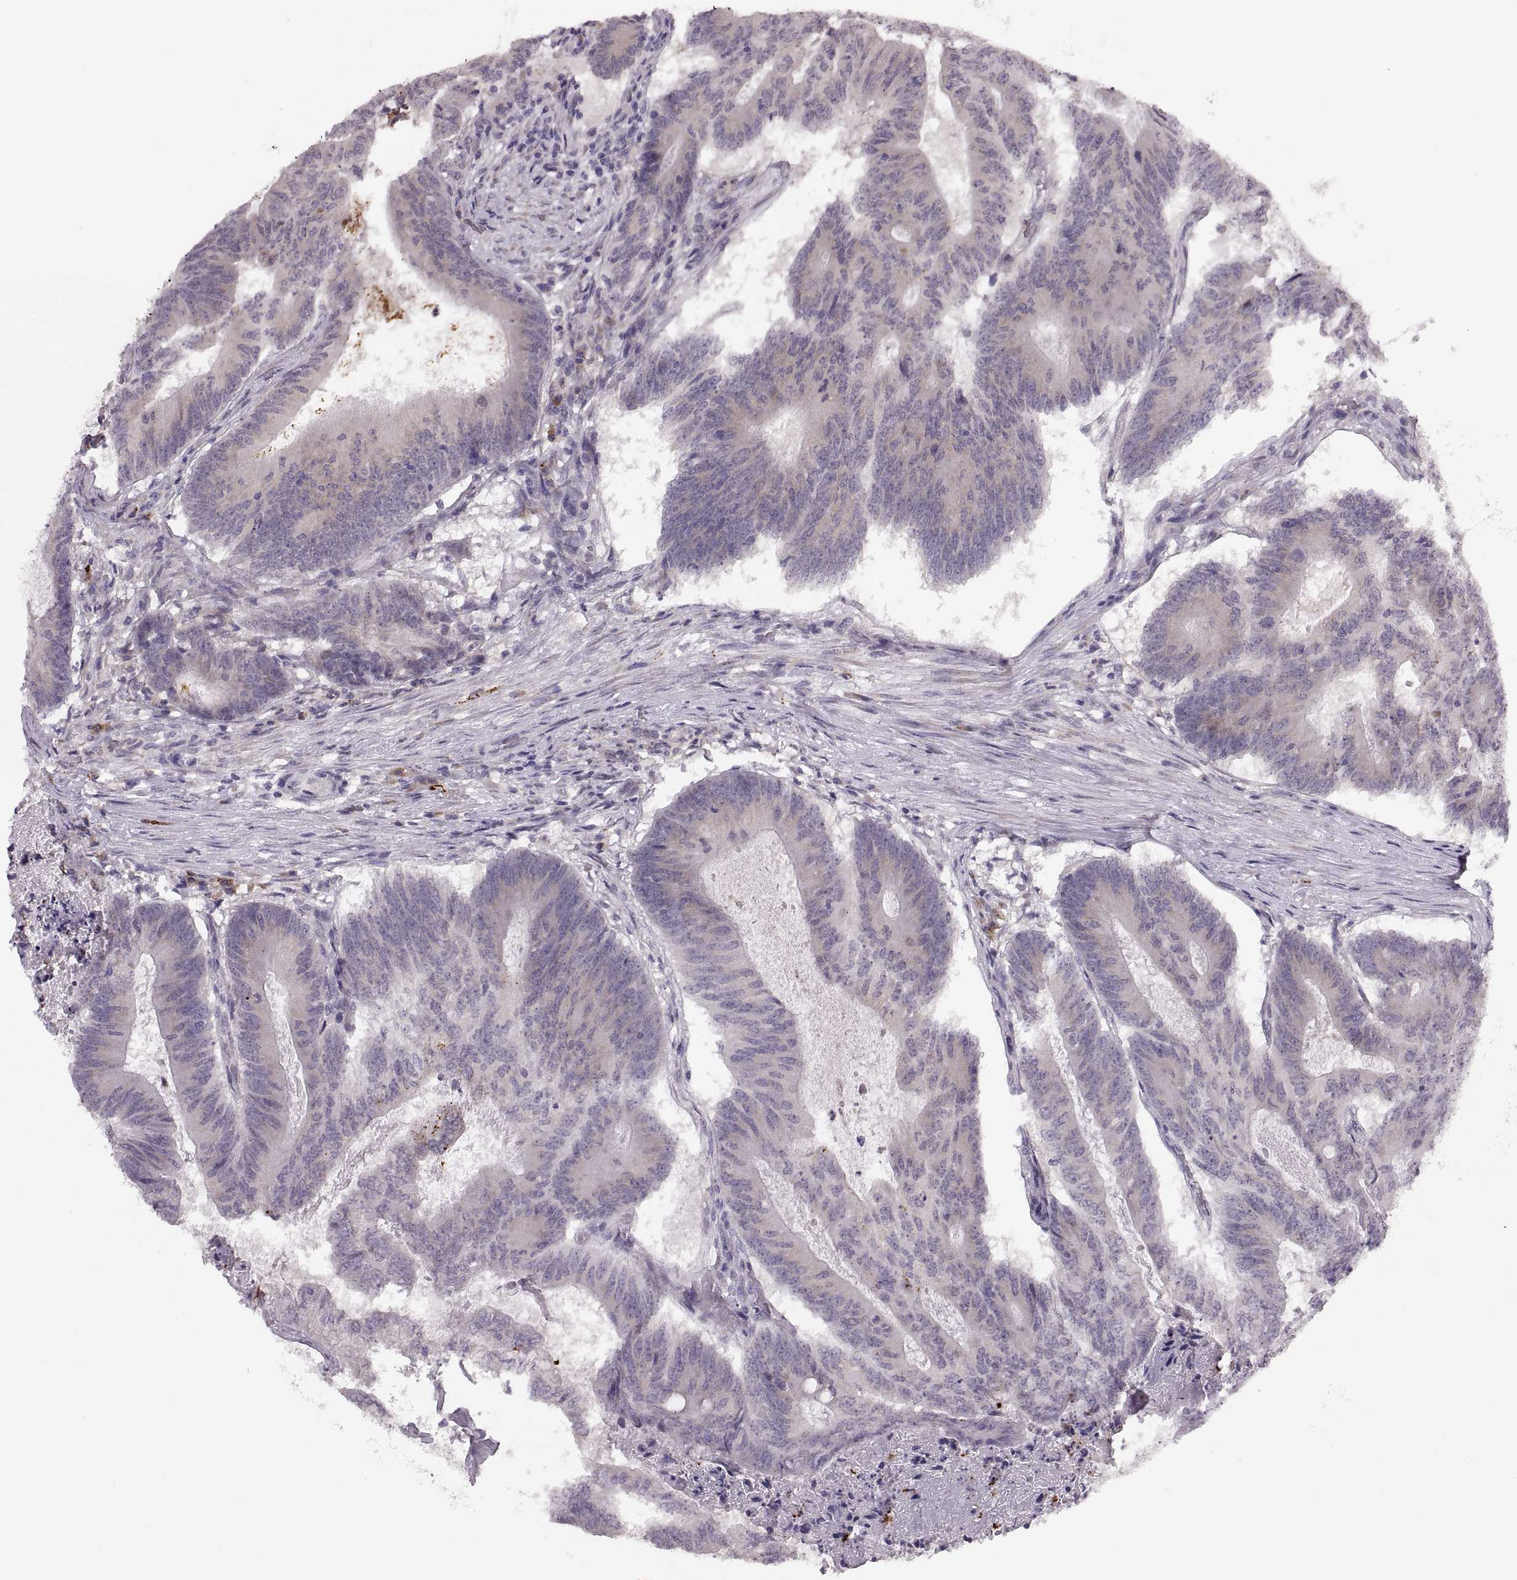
{"staining": {"intensity": "negative", "quantity": "none", "location": "none"}, "tissue": "colorectal cancer", "cell_type": "Tumor cells", "image_type": "cancer", "snomed": [{"axis": "morphology", "description": "Adenocarcinoma, NOS"}, {"axis": "topography", "description": "Colon"}], "caption": "The IHC image has no significant staining in tumor cells of colorectal cancer (adenocarcinoma) tissue.", "gene": "ADH6", "patient": {"sex": "female", "age": 70}}